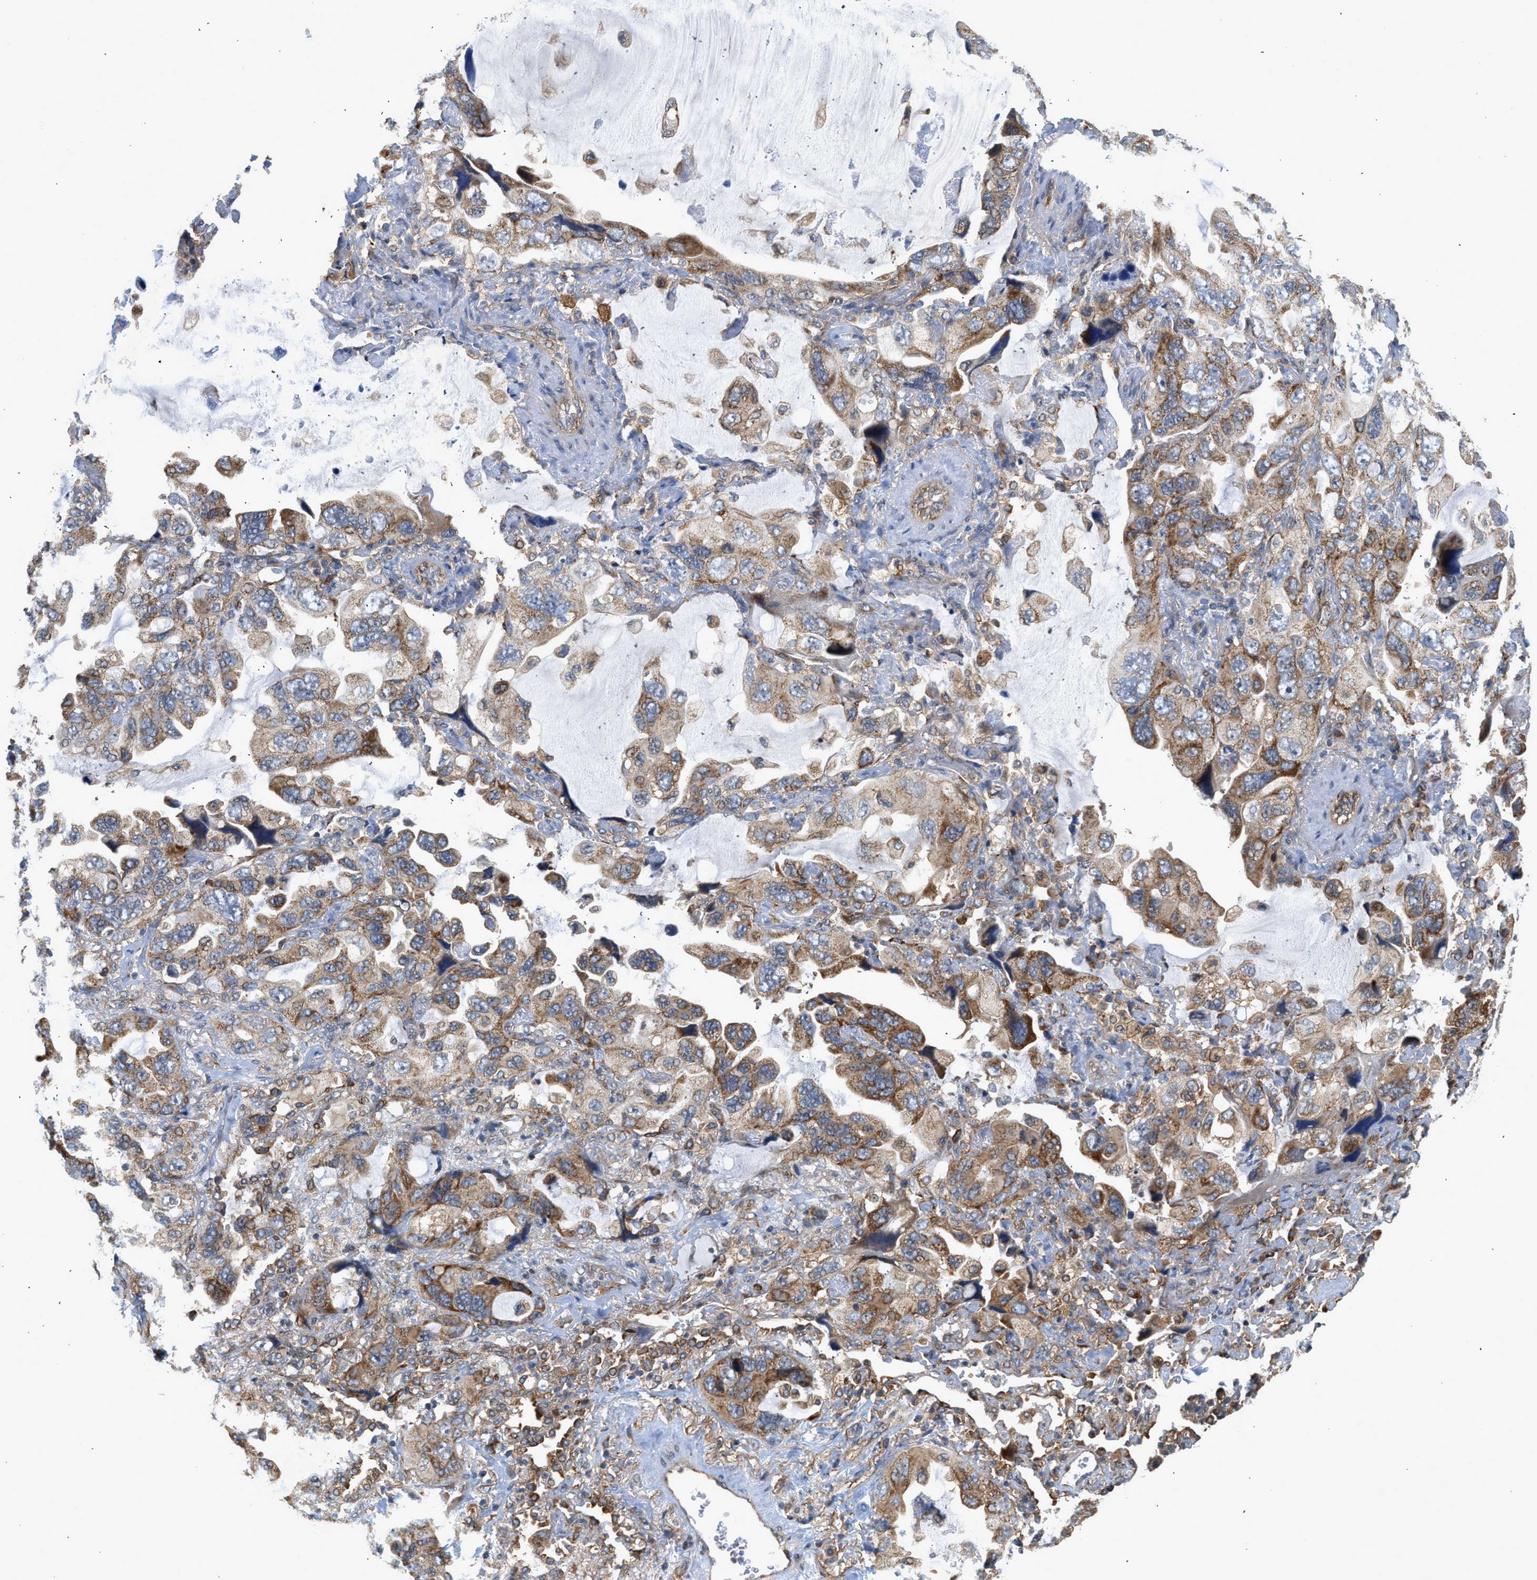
{"staining": {"intensity": "moderate", "quantity": "25%-75%", "location": "cytoplasmic/membranous"}, "tissue": "lung cancer", "cell_type": "Tumor cells", "image_type": "cancer", "snomed": [{"axis": "morphology", "description": "Squamous cell carcinoma, NOS"}, {"axis": "topography", "description": "Lung"}], "caption": "About 25%-75% of tumor cells in human squamous cell carcinoma (lung) exhibit moderate cytoplasmic/membranous protein expression as visualized by brown immunohistochemical staining.", "gene": "POLG2", "patient": {"sex": "female", "age": 73}}